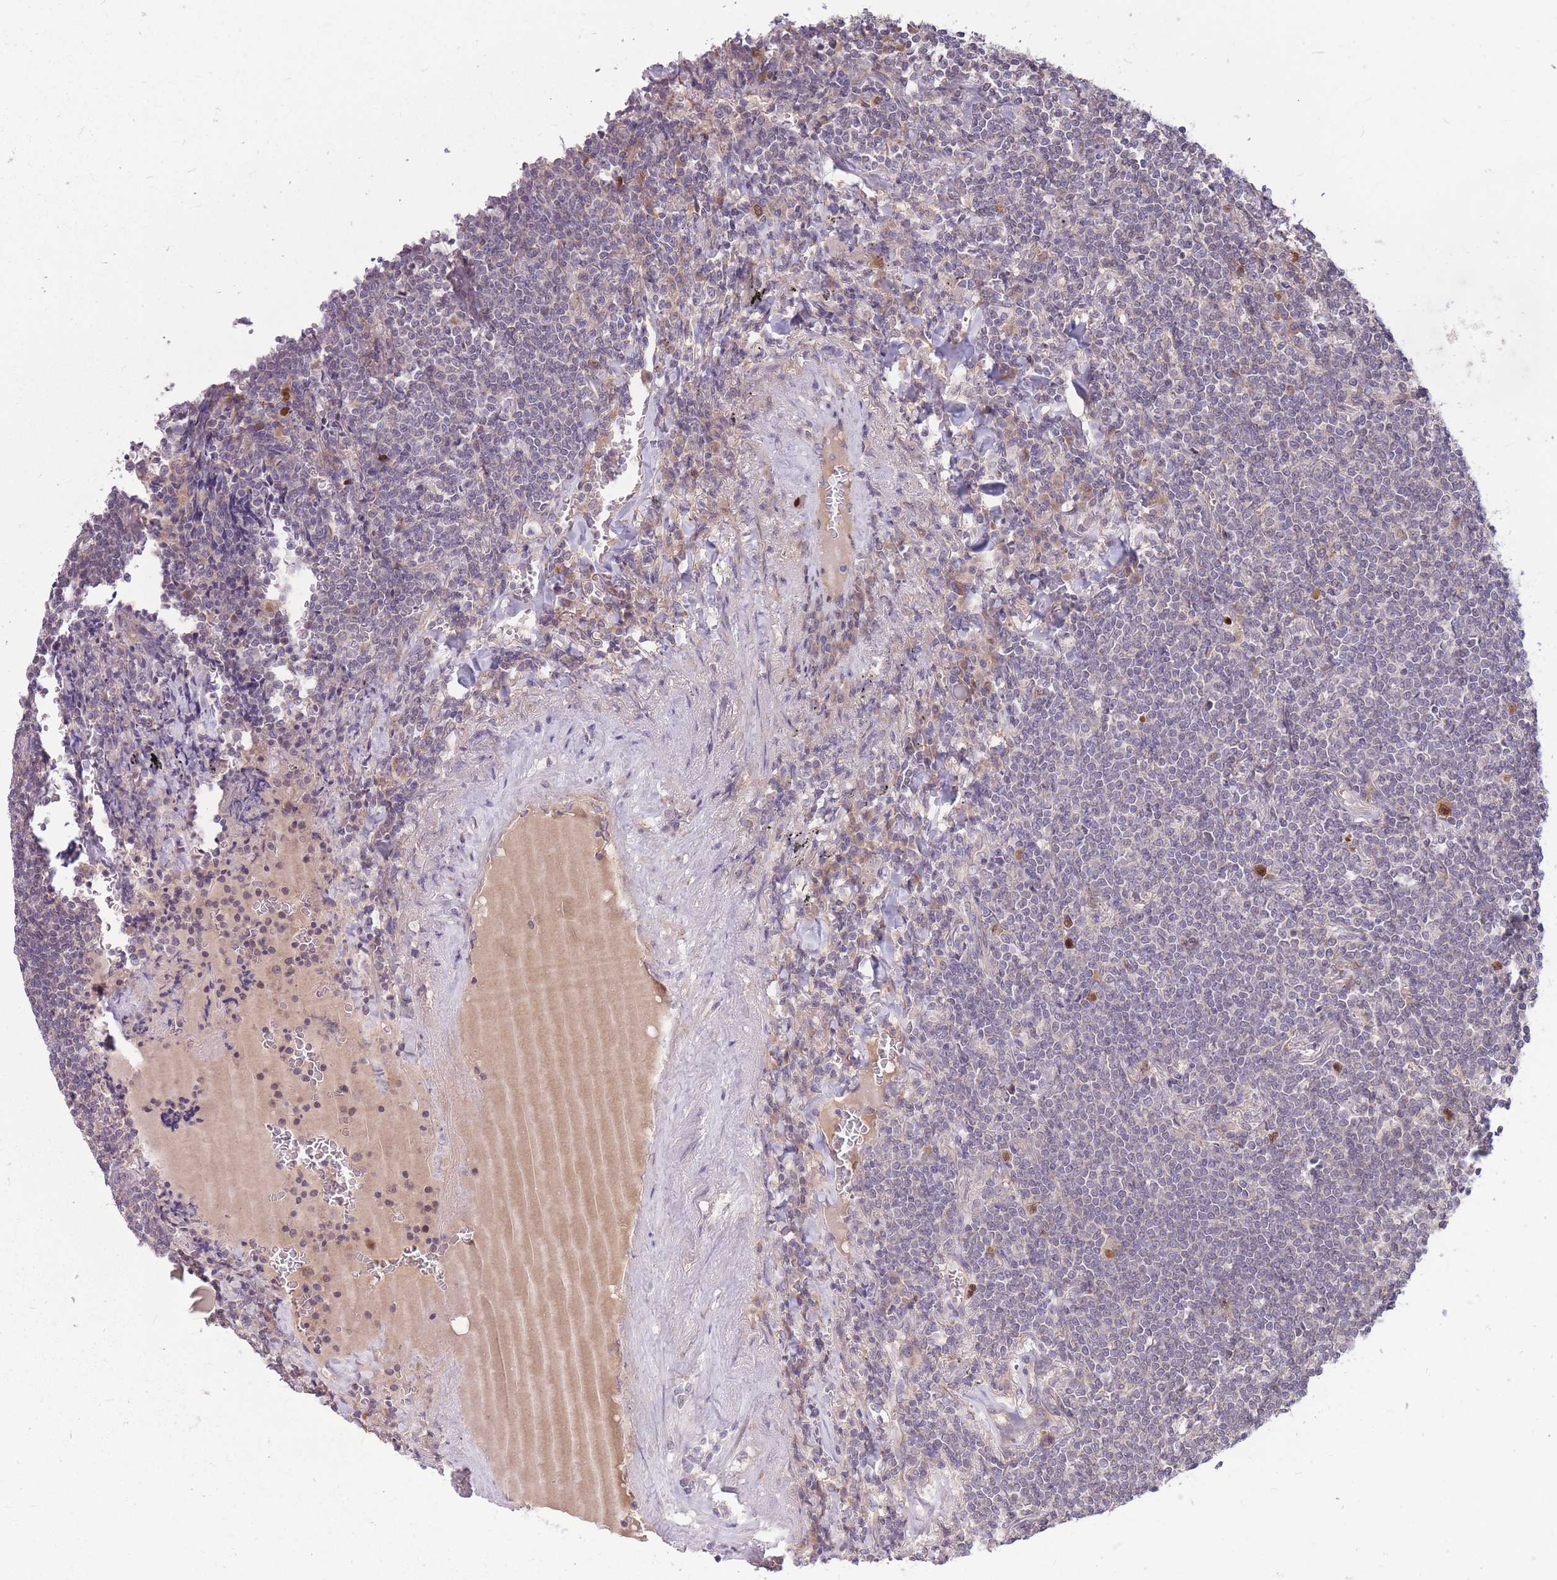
{"staining": {"intensity": "negative", "quantity": "none", "location": "none"}, "tissue": "lymphoma", "cell_type": "Tumor cells", "image_type": "cancer", "snomed": [{"axis": "morphology", "description": "Malignant lymphoma, non-Hodgkin's type, Low grade"}, {"axis": "topography", "description": "Lung"}], "caption": "A photomicrograph of low-grade malignant lymphoma, non-Hodgkin's type stained for a protein demonstrates no brown staining in tumor cells.", "gene": "GMNN", "patient": {"sex": "female", "age": 71}}